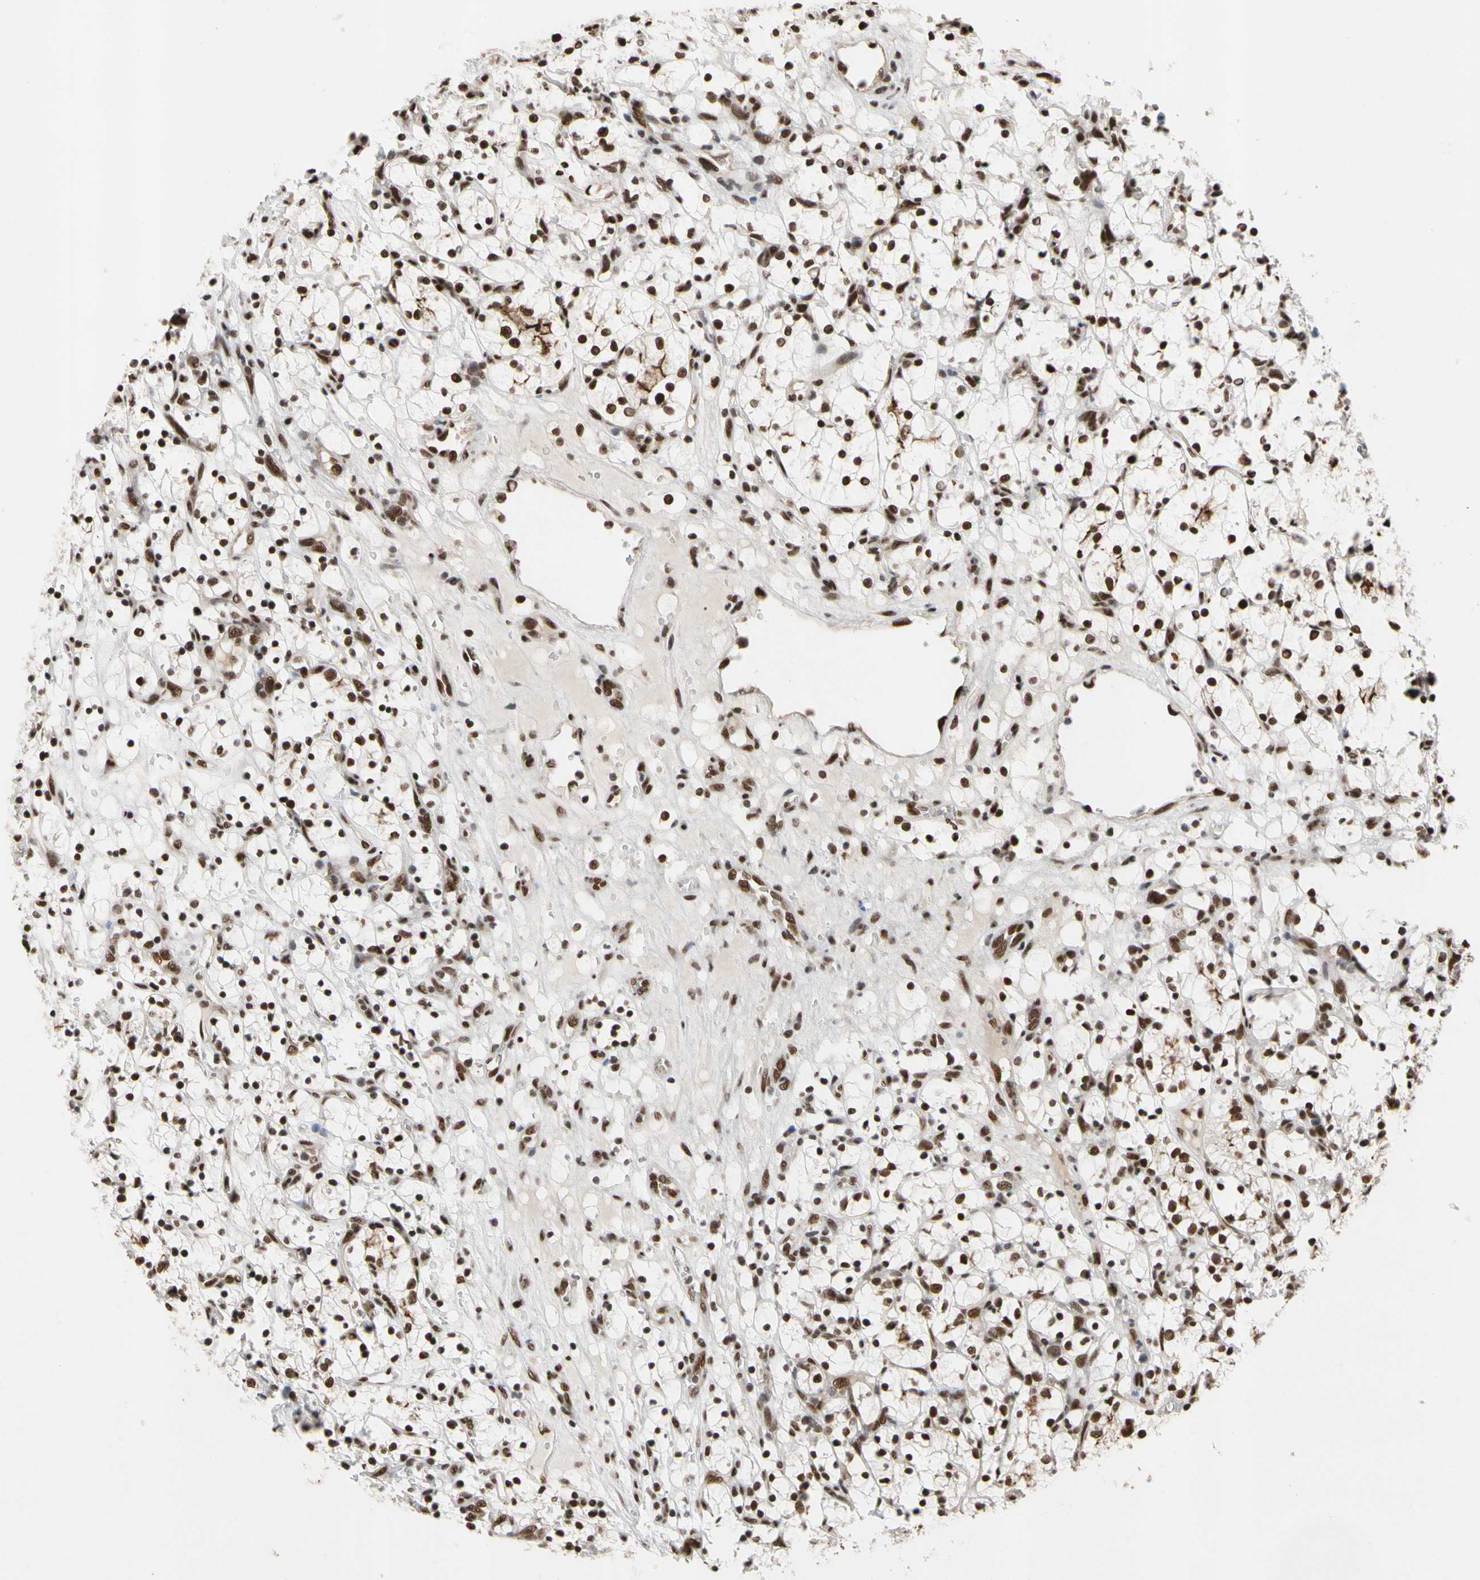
{"staining": {"intensity": "strong", "quantity": ">75%", "location": "nuclear"}, "tissue": "renal cancer", "cell_type": "Tumor cells", "image_type": "cancer", "snomed": [{"axis": "morphology", "description": "Adenocarcinoma, NOS"}, {"axis": "topography", "description": "Kidney"}], "caption": "Protein expression by IHC reveals strong nuclear expression in approximately >75% of tumor cells in renal cancer.", "gene": "FAM98B", "patient": {"sex": "female", "age": 69}}